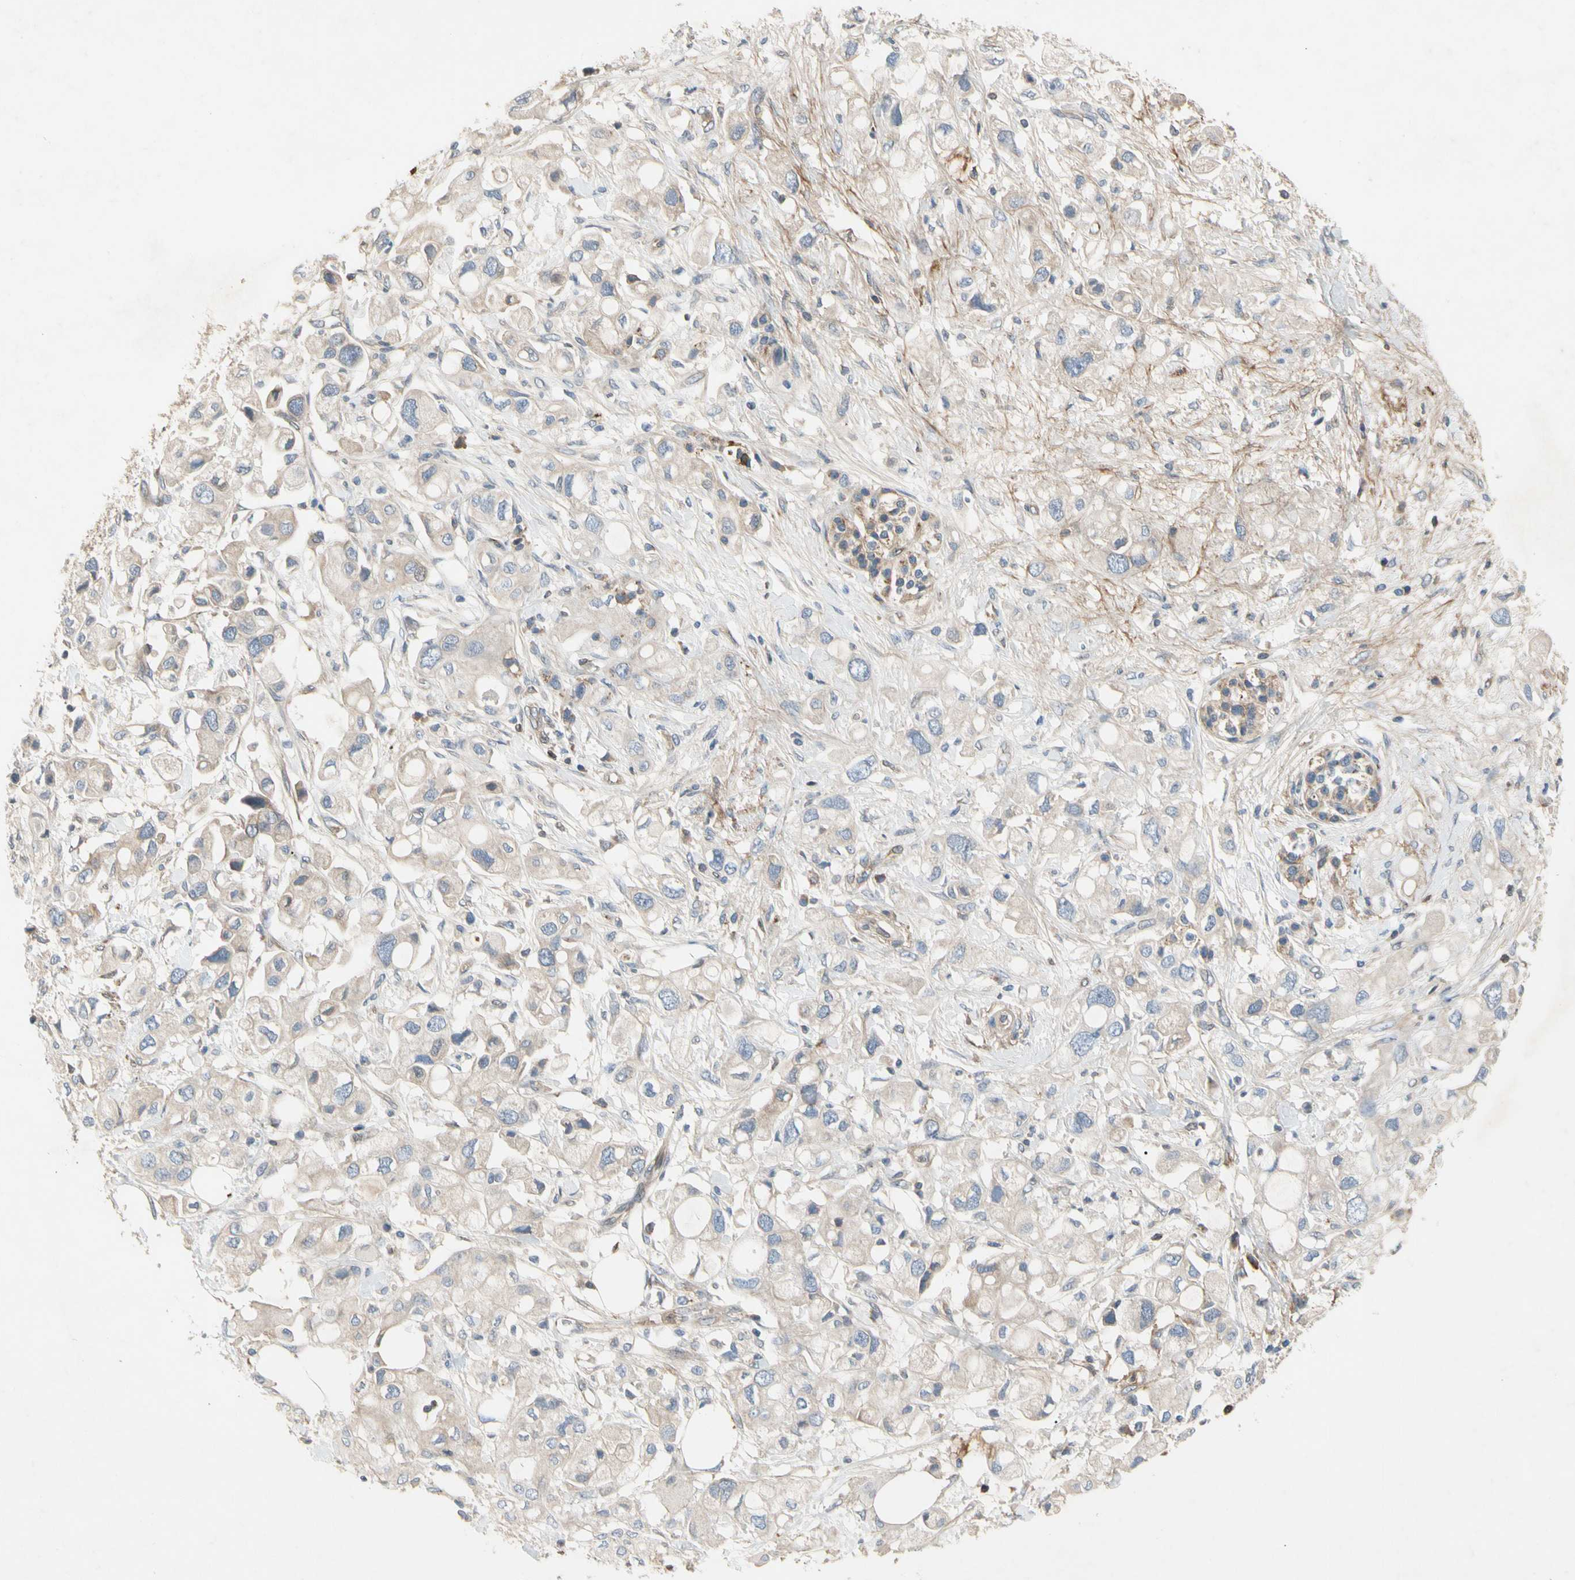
{"staining": {"intensity": "negative", "quantity": "none", "location": "none"}, "tissue": "pancreatic cancer", "cell_type": "Tumor cells", "image_type": "cancer", "snomed": [{"axis": "morphology", "description": "Adenocarcinoma, NOS"}, {"axis": "topography", "description": "Pancreas"}], "caption": "A histopathology image of pancreatic adenocarcinoma stained for a protein displays no brown staining in tumor cells. (DAB immunohistochemistry visualized using brightfield microscopy, high magnification).", "gene": "CRTAC1", "patient": {"sex": "female", "age": 56}}